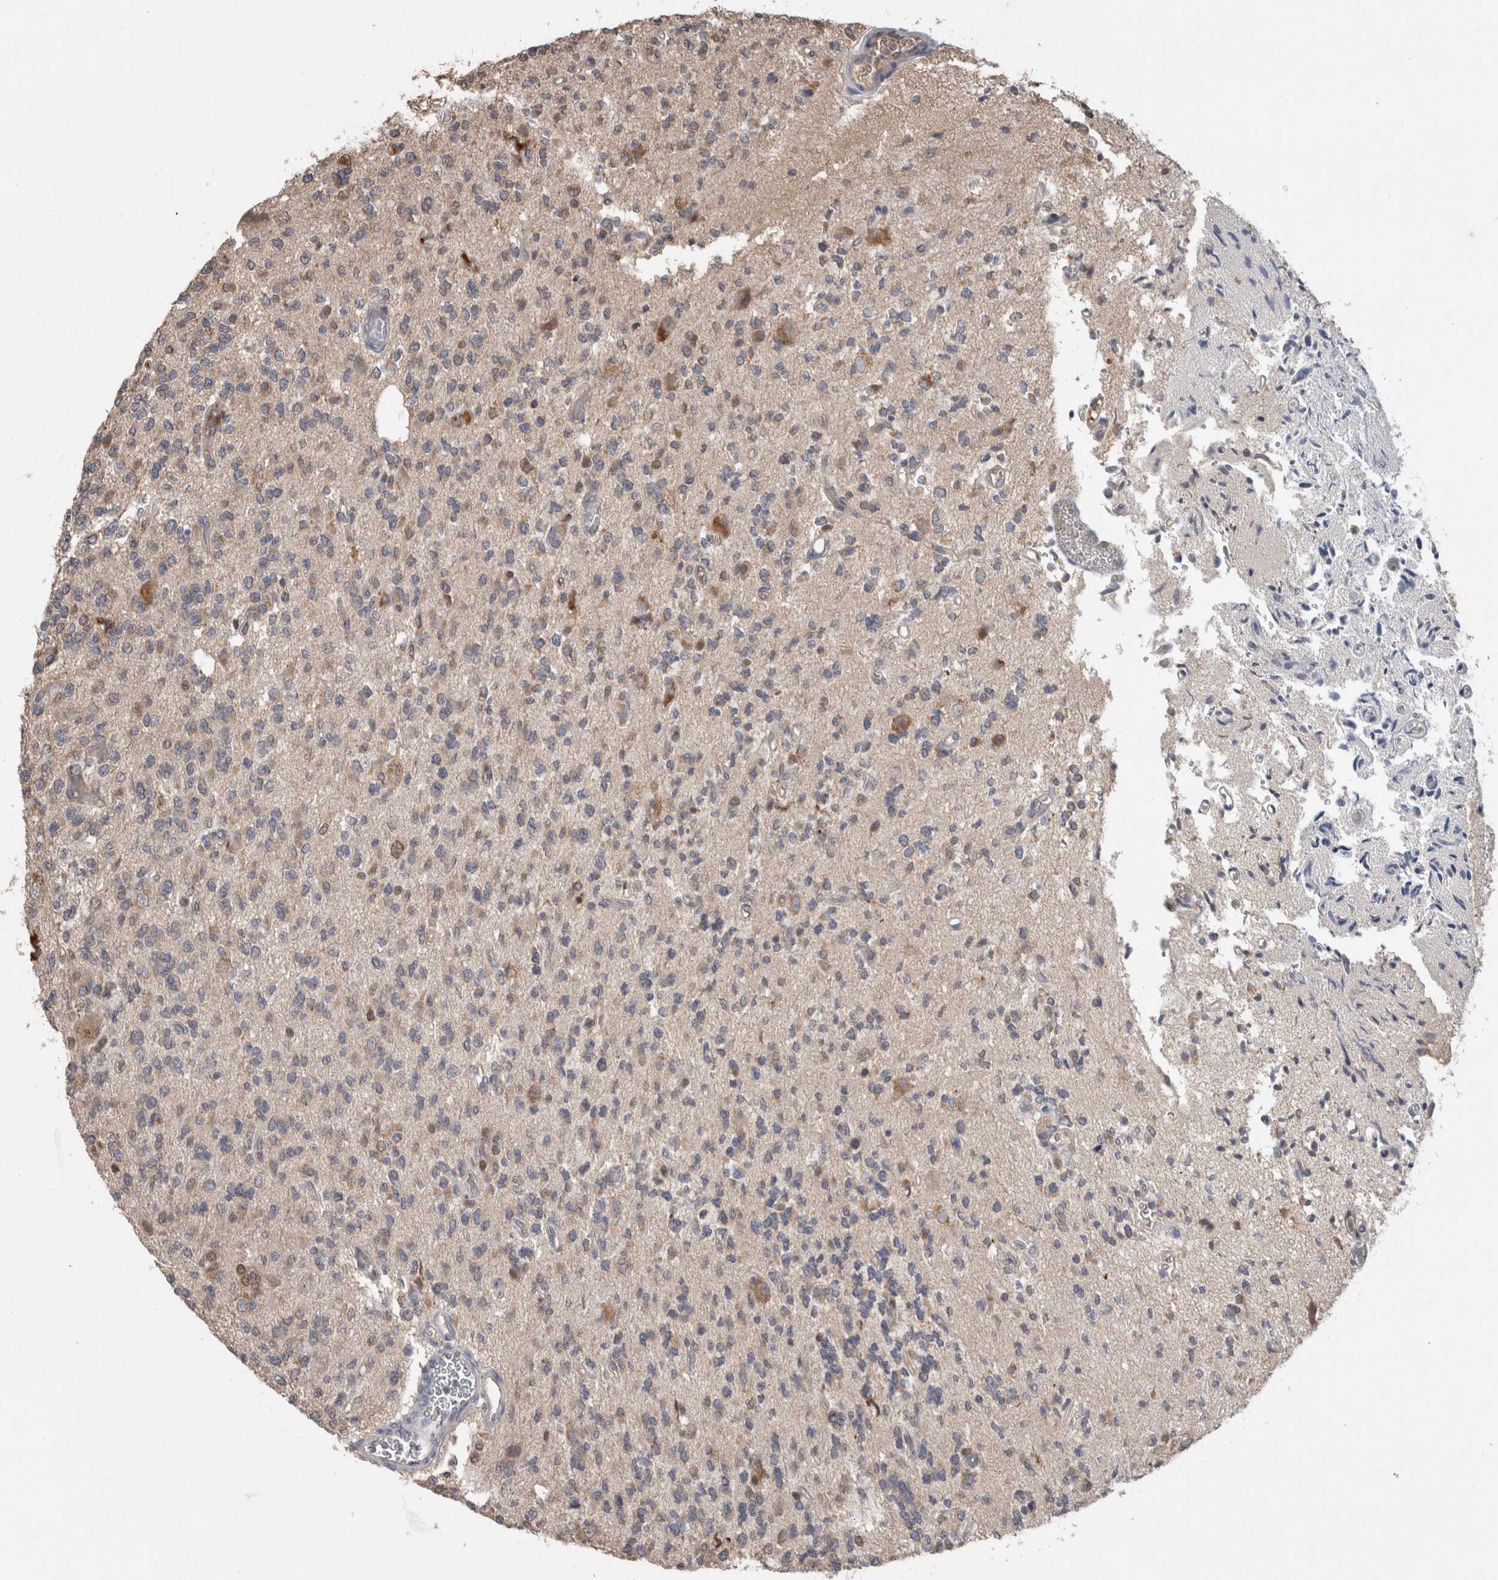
{"staining": {"intensity": "weak", "quantity": "<25%", "location": "cytoplasmic/membranous"}, "tissue": "glioma", "cell_type": "Tumor cells", "image_type": "cancer", "snomed": [{"axis": "morphology", "description": "Glioma, malignant, Low grade"}, {"axis": "topography", "description": "Brain"}], "caption": "Malignant glioma (low-grade) was stained to show a protein in brown. There is no significant positivity in tumor cells. (DAB (3,3'-diaminobenzidine) immunohistochemistry (IHC) visualized using brightfield microscopy, high magnification).", "gene": "ADGRL3", "patient": {"sex": "male", "age": 38}}